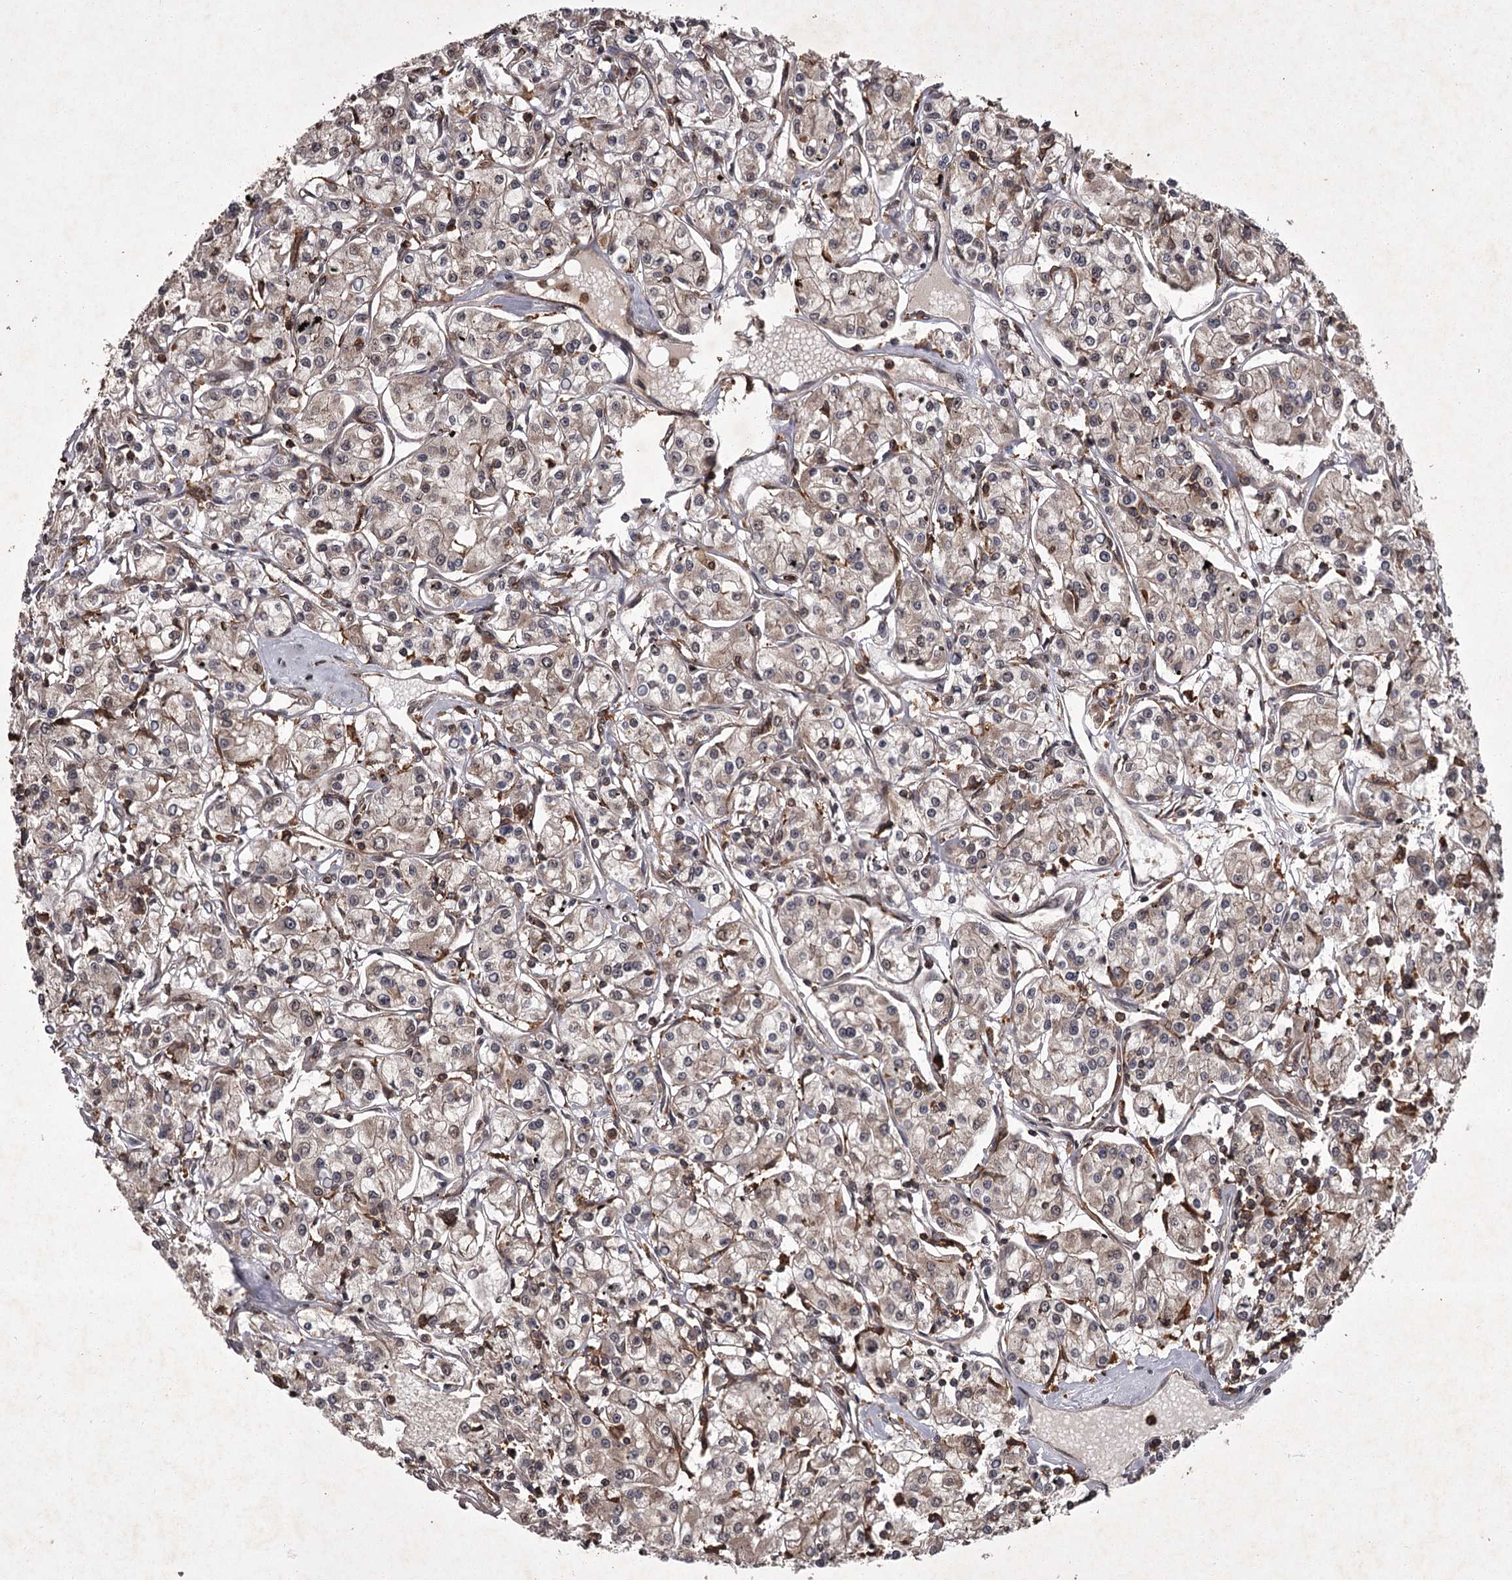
{"staining": {"intensity": "weak", "quantity": "25%-75%", "location": "cytoplasmic/membranous"}, "tissue": "renal cancer", "cell_type": "Tumor cells", "image_type": "cancer", "snomed": [{"axis": "morphology", "description": "Adenocarcinoma, NOS"}, {"axis": "topography", "description": "Kidney"}], "caption": "Immunohistochemical staining of renal cancer (adenocarcinoma) displays weak cytoplasmic/membranous protein positivity in about 25%-75% of tumor cells.", "gene": "TBC1D23", "patient": {"sex": "female", "age": 59}}